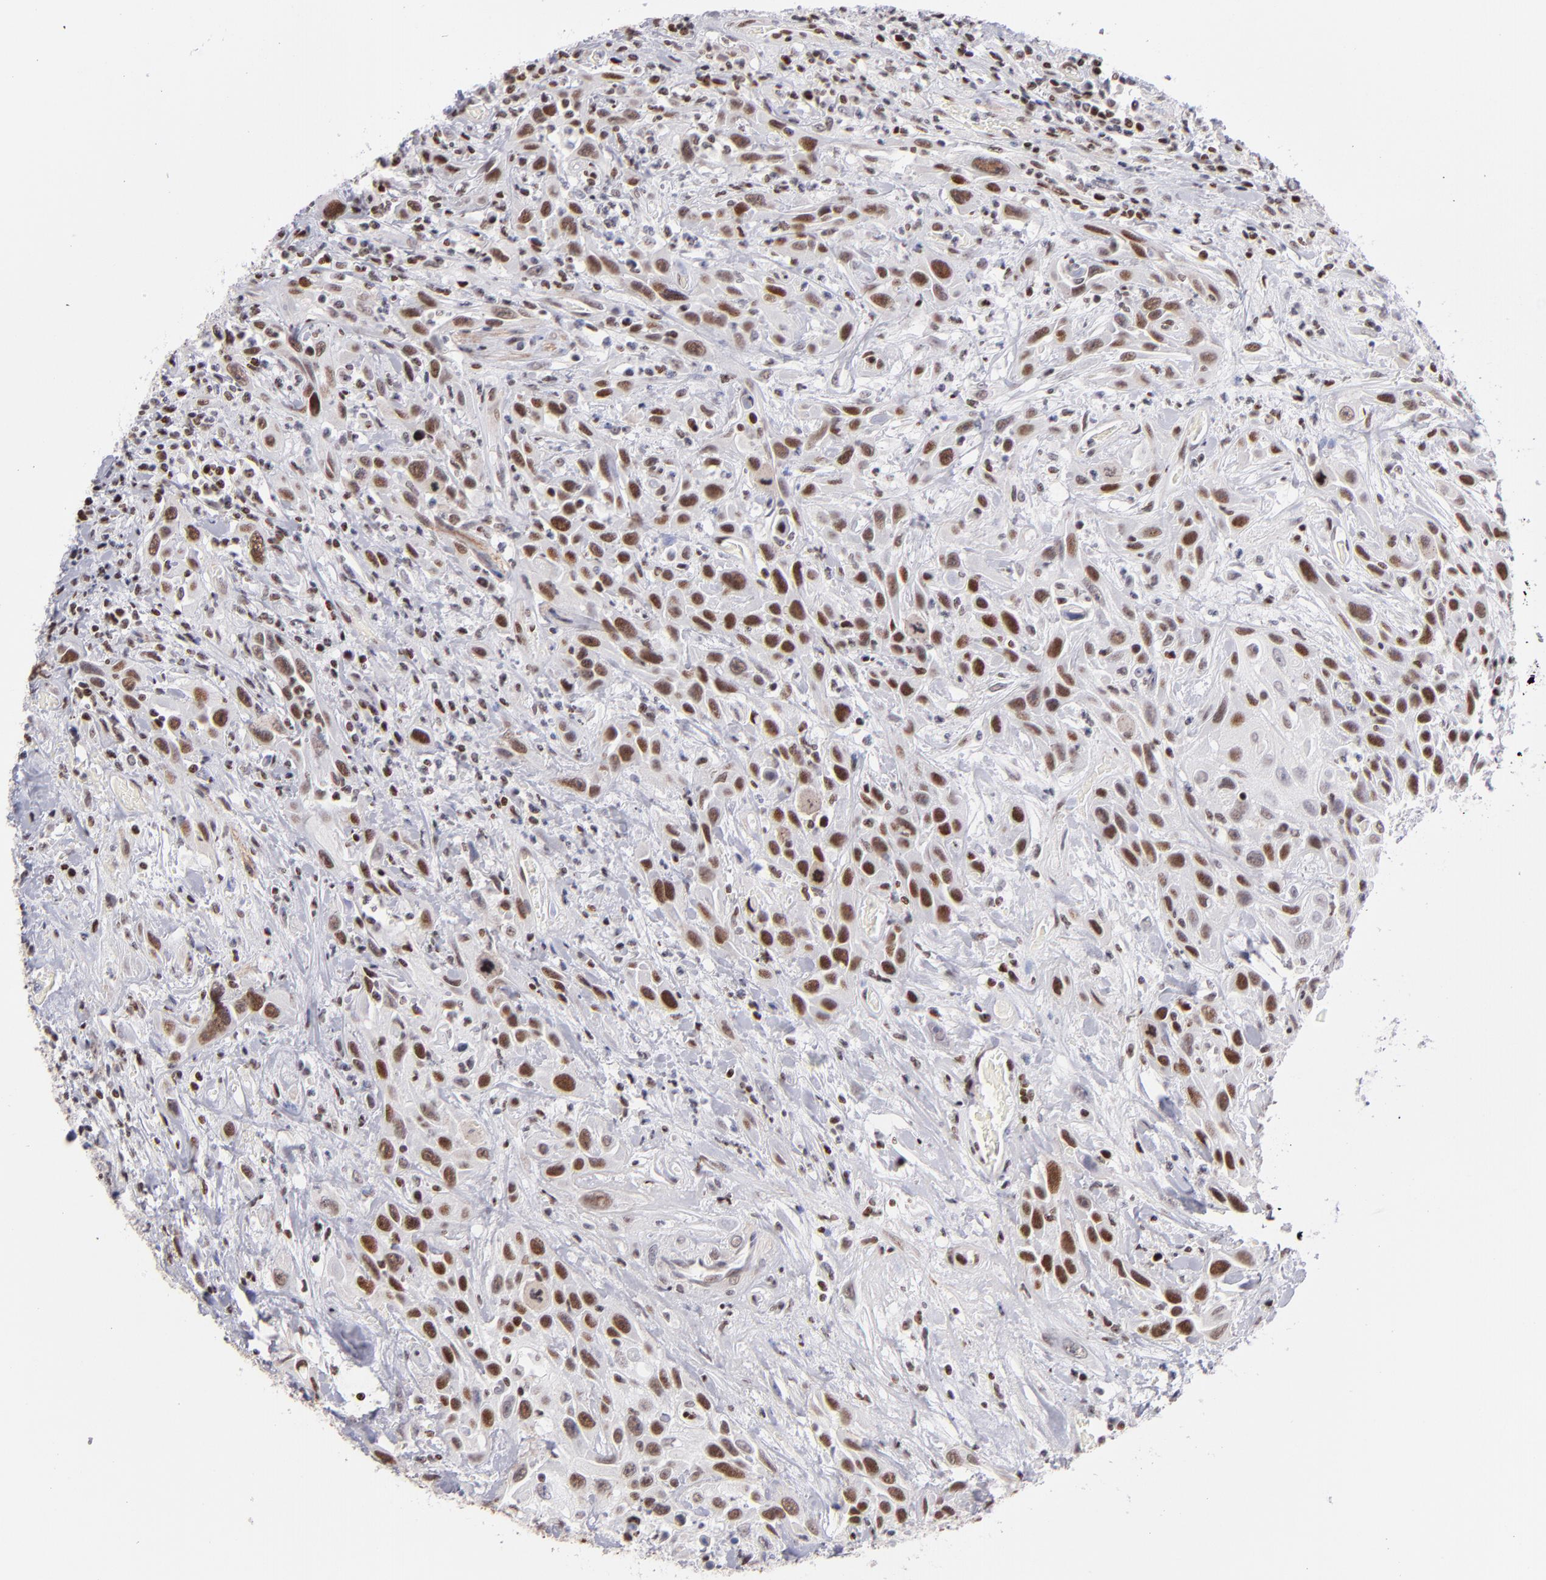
{"staining": {"intensity": "moderate", "quantity": ">75%", "location": "nuclear"}, "tissue": "urothelial cancer", "cell_type": "Tumor cells", "image_type": "cancer", "snomed": [{"axis": "morphology", "description": "Urothelial carcinoma, High grade"}, {"axis": "topography", "description": "Urinary bladder"}], "caption": "Immunohistochemistry (DAB (3,3'-diaminobenzidine)) staining of urothelial cancer reveals moderate nuclear protein staining in about >75% of tumor cells.", "gene": "POLA1", "patient": {"sex": "female", "age": 84}}